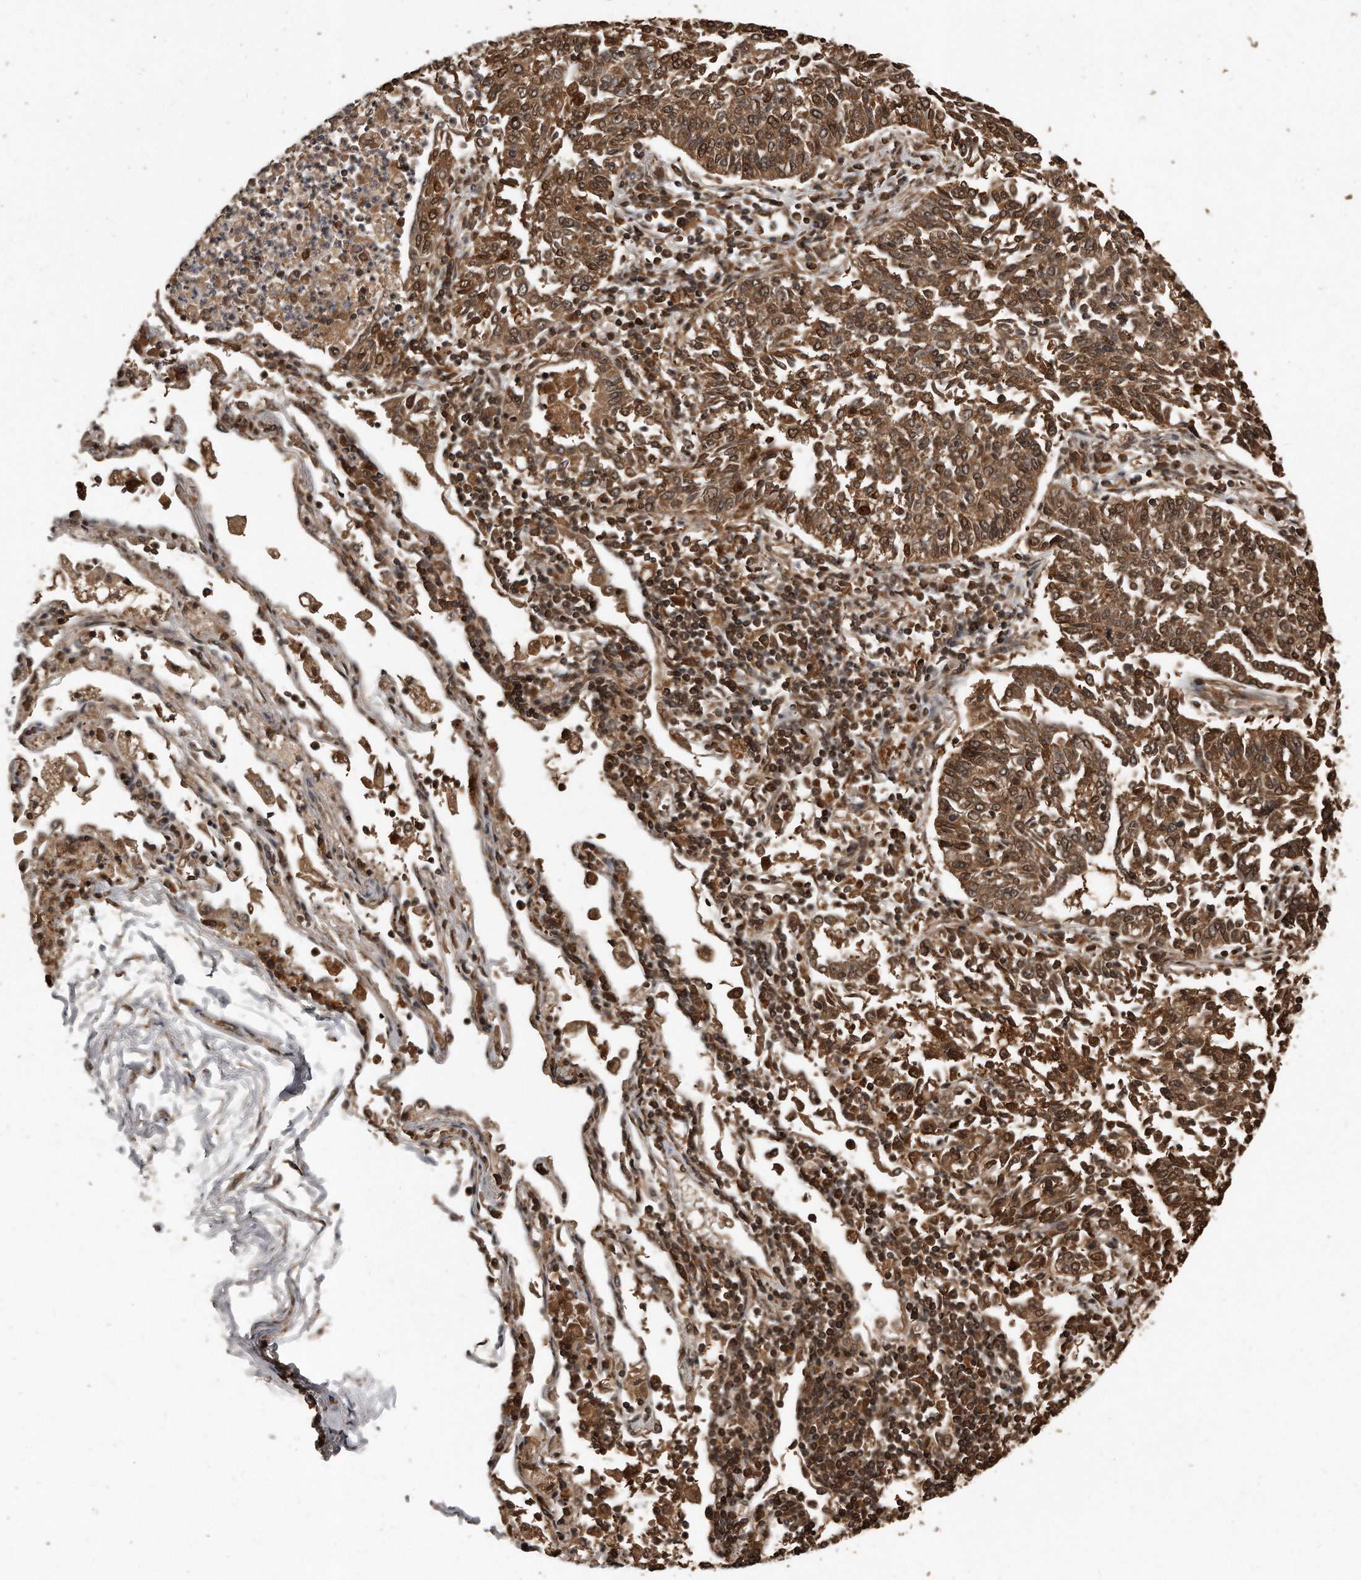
{"staining": {"intensity": "moderate", "quantity": ">75%", "location": "cytoplasmic/membranous,nuclear"}, "tissue": "lung cancer", "cell_type": "Tumor cells", "image_type": "cancer", "snomed": [{"axis": "morphology", "description": "Normal tissue, NOS"}, {"axis": "morphology", "description": "Squamous cell carcinoma, NOS"}, {"axis": "topography", "description": "Cartilage tissue"}, {"axis": "topography", "description": "Lung"}, {"axis": "topography", "description": "Peripheral nerve tissue"}], "caption": "Immunohistochemical staining of lung cancer shows medium levels of moderate cytoplasmic/membranous and nuclear protein positivity in about >75% of tumor cells. The protein of interest is stained brown, and the nuclei are stained in blue (DAB (3,3'-diaminobenzidine) IHC with brightfield microscopy, high magnification).", "gene": "GCH1", "patient": {"sex": "female", "age": 49}}